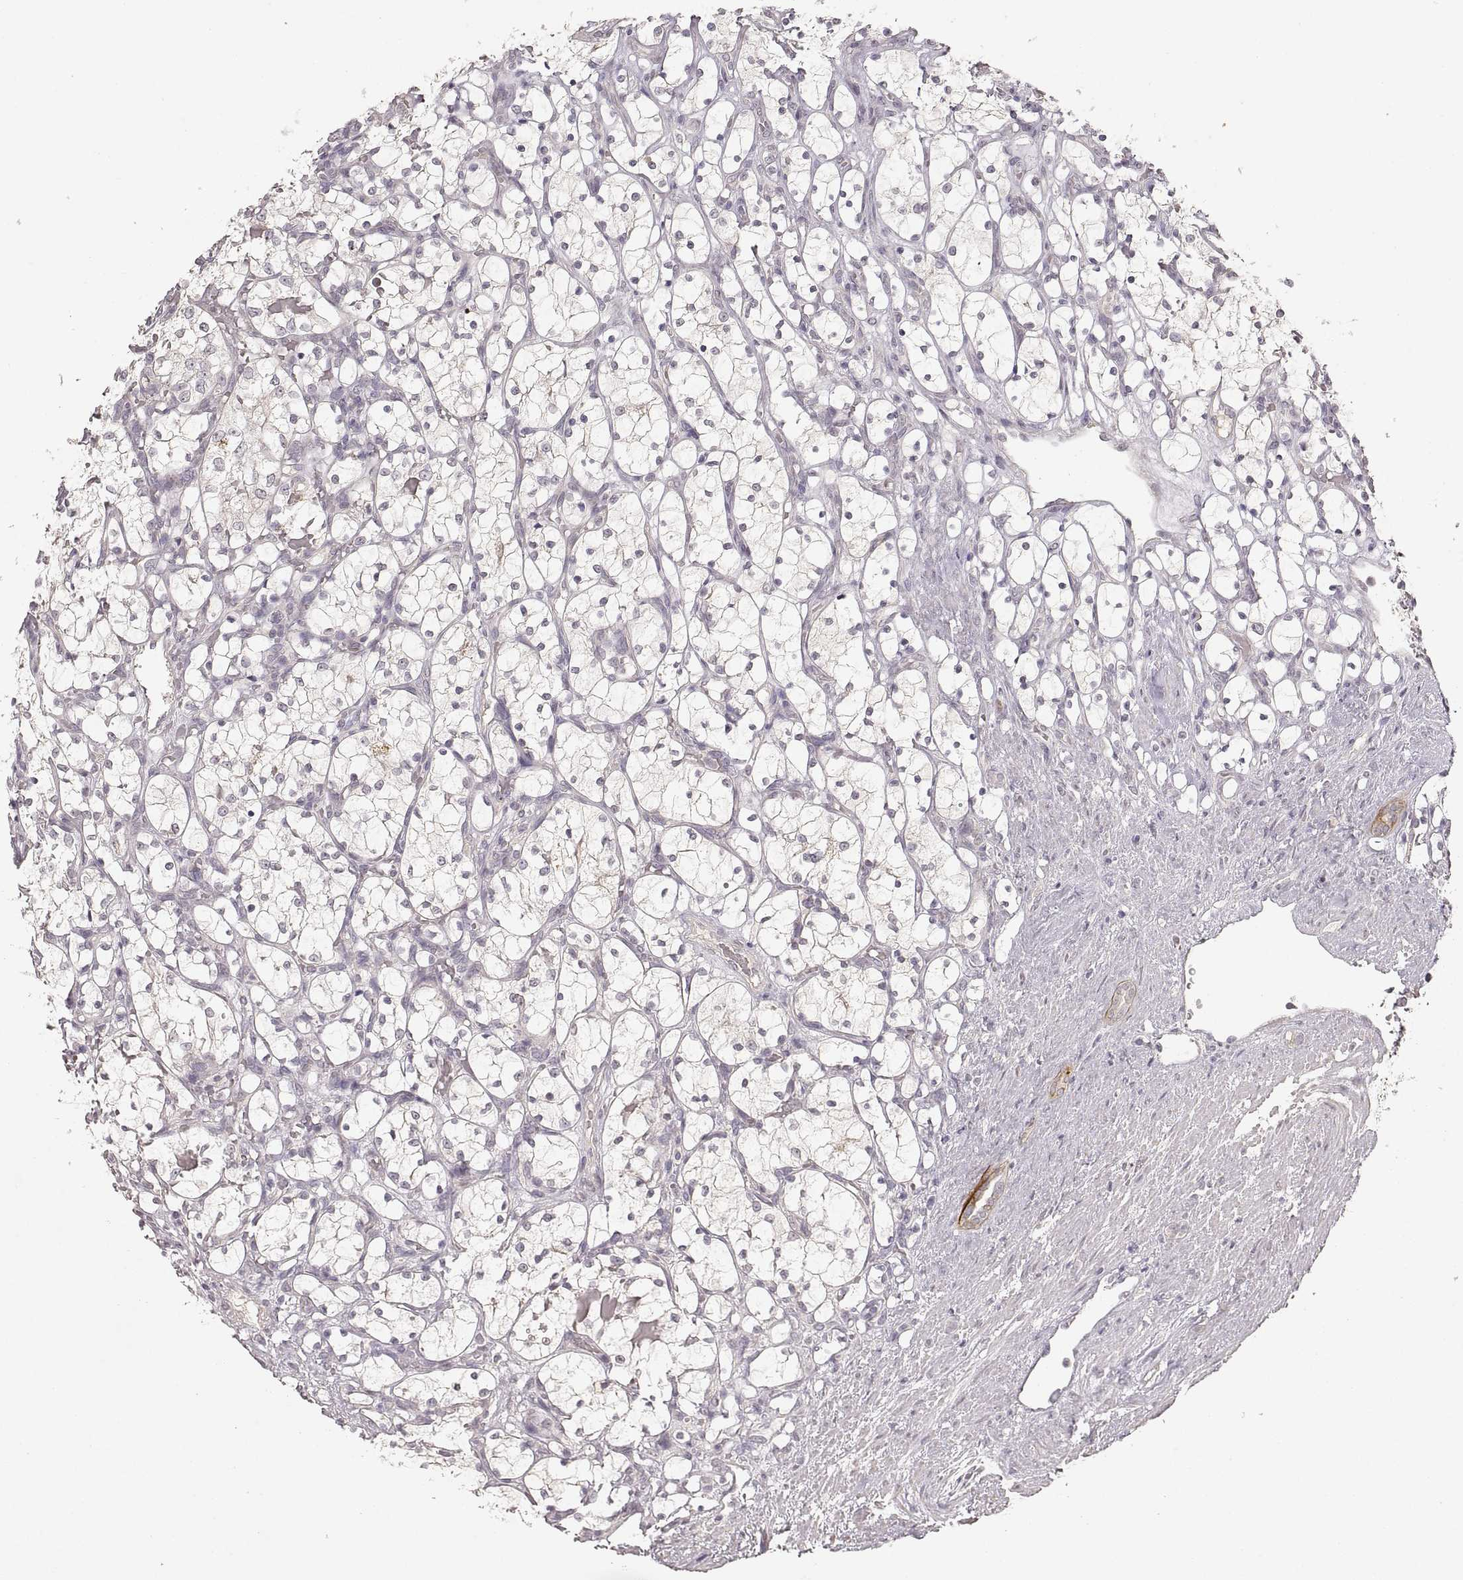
{"staining": {"intensity": "negative", "quantity": "none", "location": "none"}, "tissue": "renal cancer", "cell_type": "Tumor cells", "image_type": "cancer", "snomed": [{"axis": "morphology", "description": "Adenocarcinoma, NOS"}, {"axis": "topography", "description": "Kidney"}], "caption": "Human renal cancer stained for a protein using immunohistochemistry reveals no positivity in tumor cells.", "gene": "LAMC2", "patient": {"sex": "female", "age": 69}}